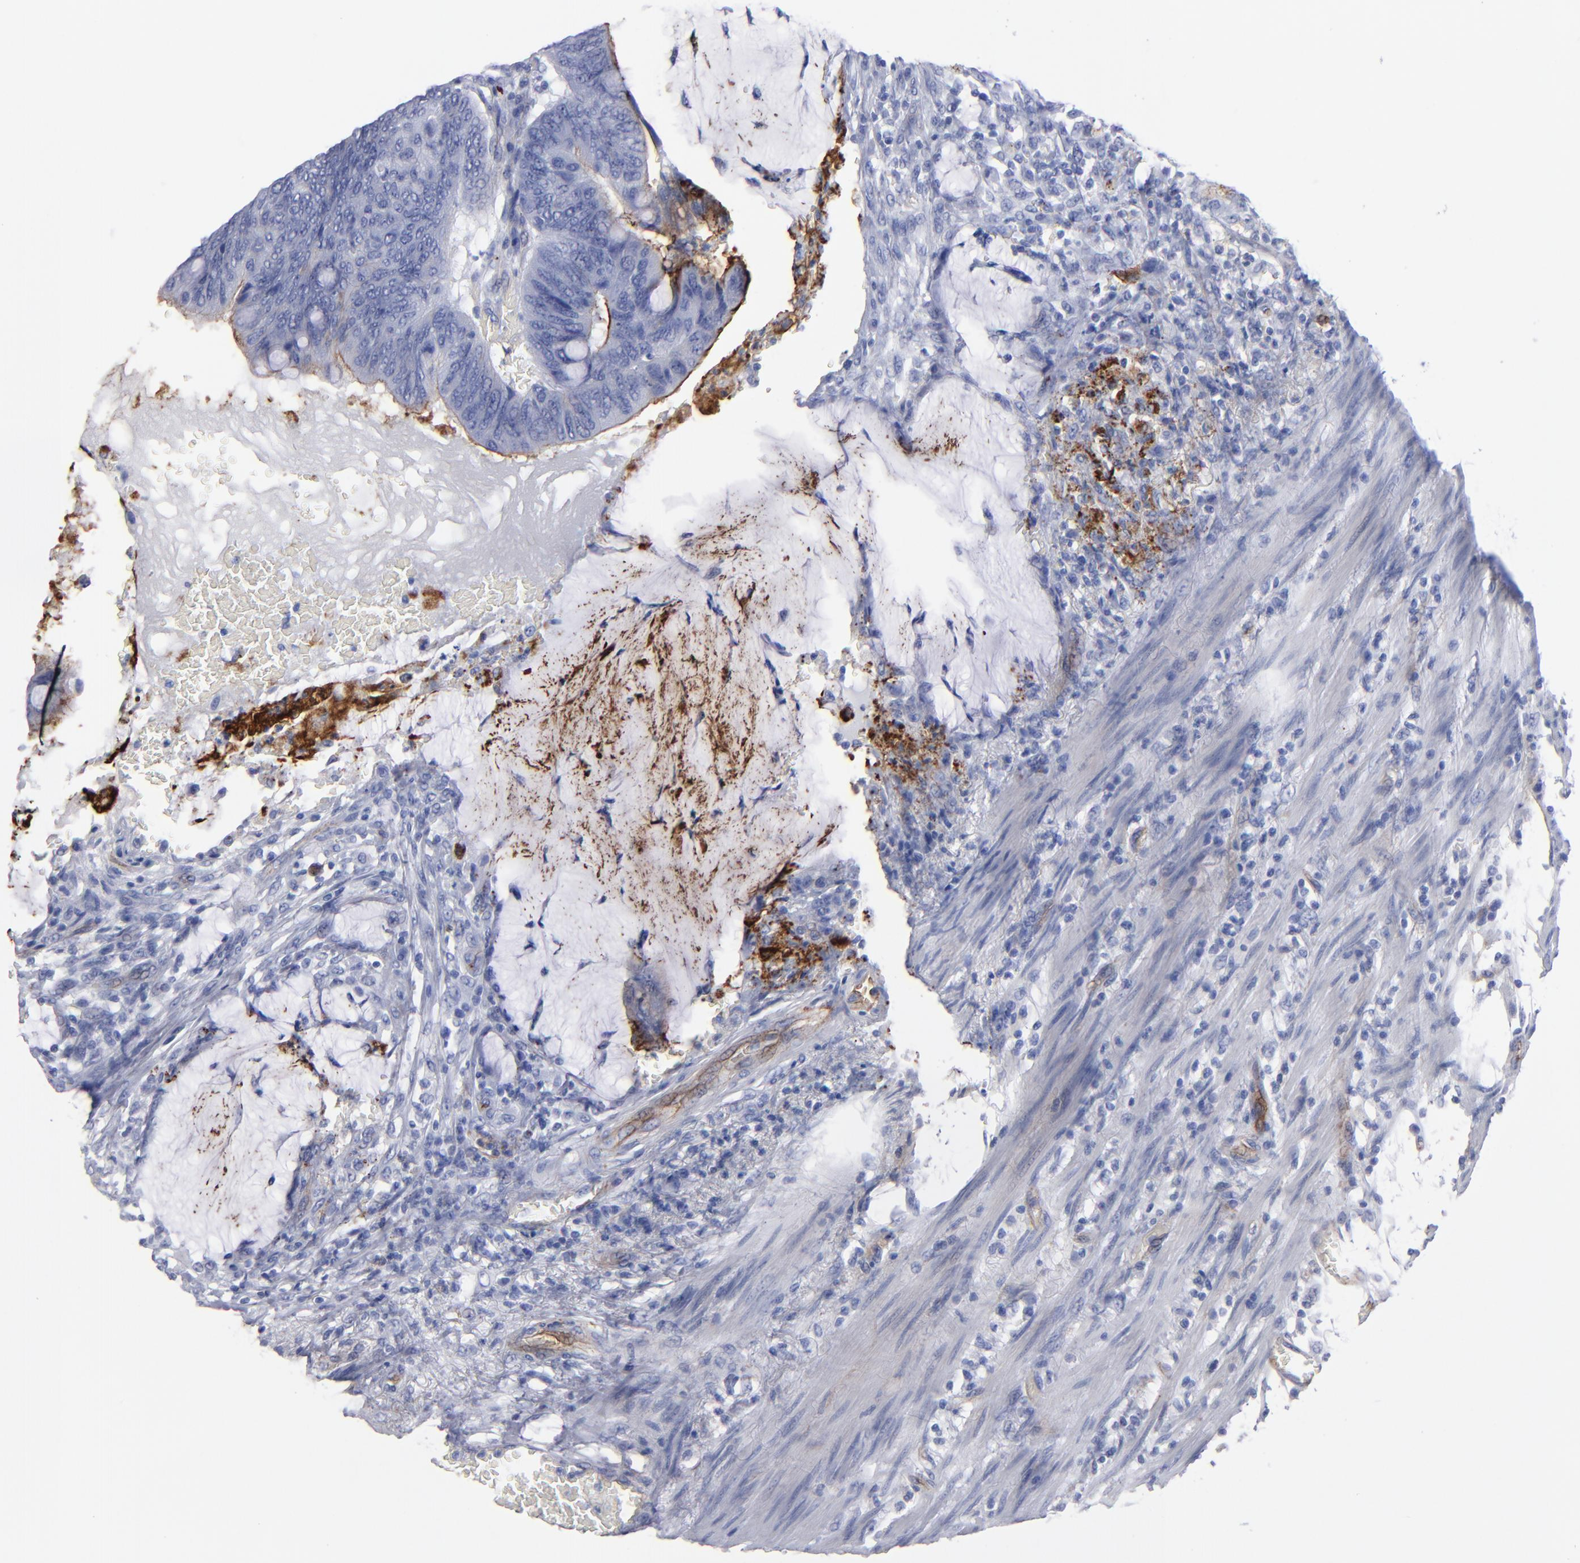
{"staining": {"intensity": "moderate", "quantity": "<25%", "location": "cytoplasmic/membranous"}, "tissue": "colorectal cancer", "cell_type": "Tumor cells", "image_type": "cancer", "snomed": [{"axis": "morphology", "description": "Normal tissue, NOS"}, {"axis": "morphology", "description": "Adenocarcinoma, NOS"}, {"axis": "topography", "description": "Rectum"}], "caption": "Colorectal adenocarcinoma stained with IHC reveals moderate cytoplasmic/membranous staining in approximately <25% of tumor cells.", "gene": "TM4SF1", "patient": {"sex": "male", "age": 92}}